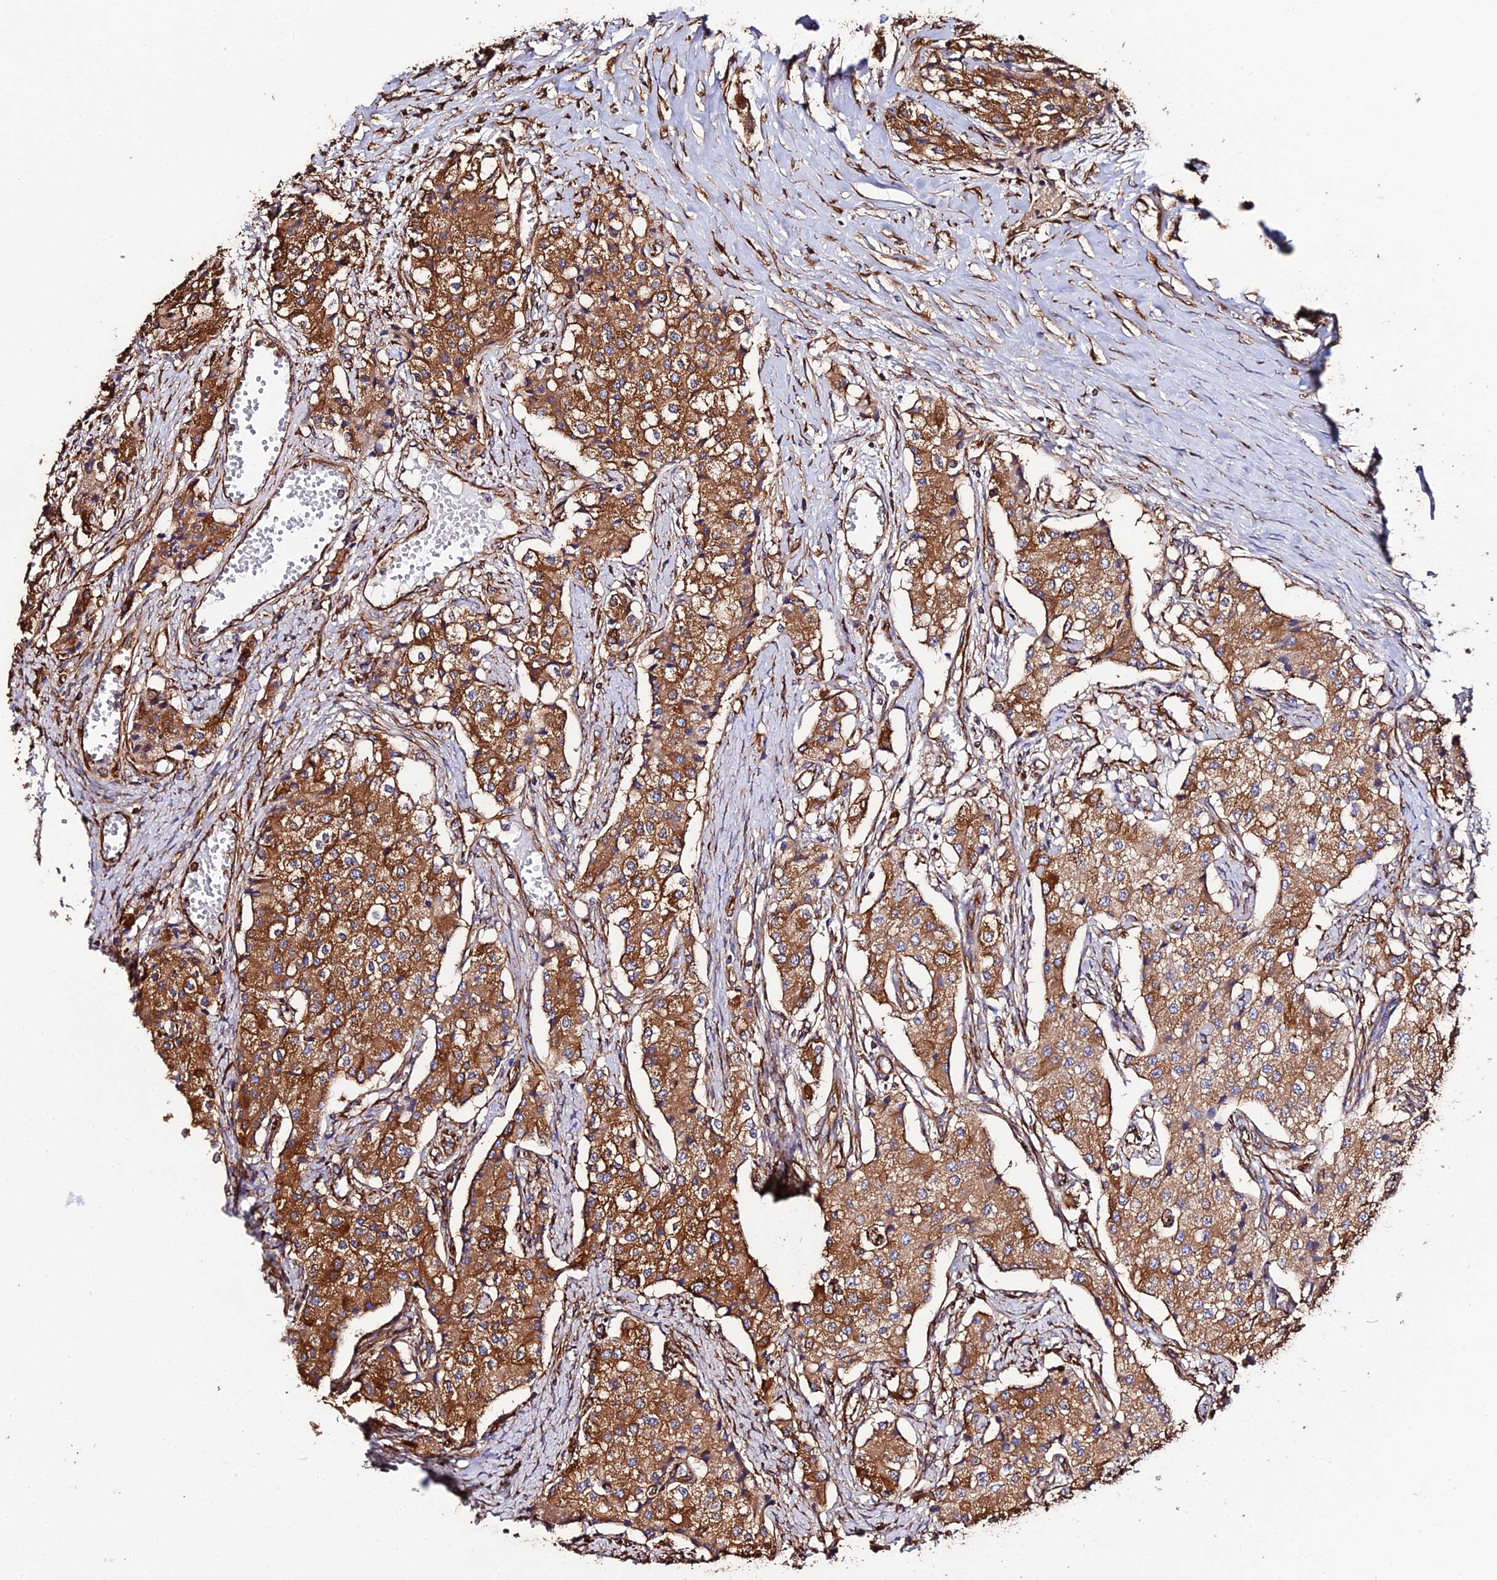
{"staining": {"intensity": "moderate", "quantity": ">75%", "location": "cytoplasmic/membranous"}, "tissue": "carcinoid", "cell_type": "Tumor cells", "image_type": "cancer", "snomed": [{"axis": "morphology", "description": "Carcinoid, malignant, NOS"}, {"axis": "topography", "description": "Colon"}], "caption": "Moderate cytoplasmic/membranous protein expression is seen in approximately >75% of tumor cells in malignant carcinoid. (IHC, brightfield microscopy, high magnification).", "gene": "TUBA3D", "patient": {"sex": "female", "age": 52}}